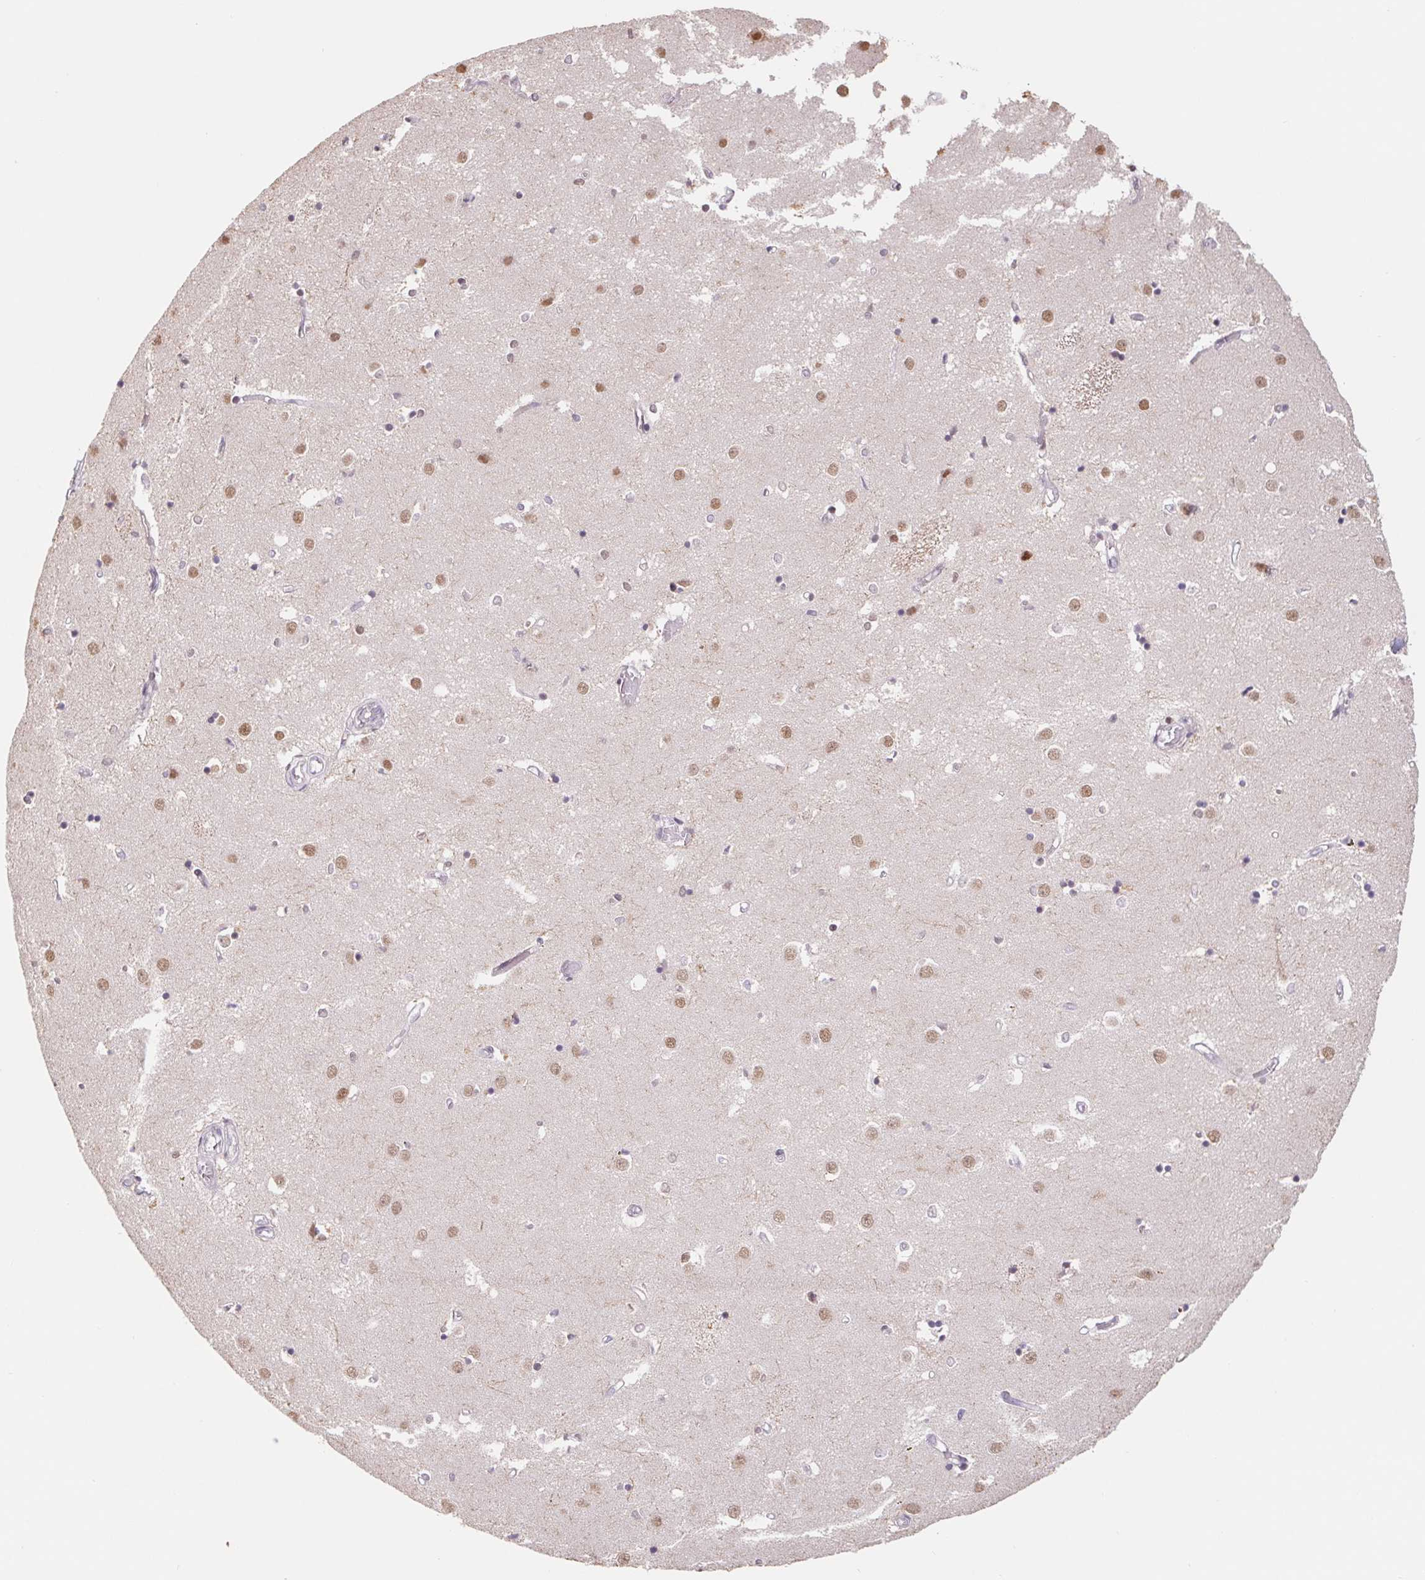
{"staining": {"intensity": "moderate", "quantity": "25%-75%", "location": "nuclear"}, "tissue": "caudate", "cell_type": "Glial cells", "image_type": "normal", "snomed": [{"axis": "morphology", "description": "Normal tissue, NOS"}, {"axis": "topography", "description": "Lateral ventricle wall"}], "caption": "Moderate nuclear staining for a protein is seen in about 25%-75% of glial cells of normal caudate using IHC.", "gene": "TRERF1", "patient": {"sex": "male", "age": 54}}